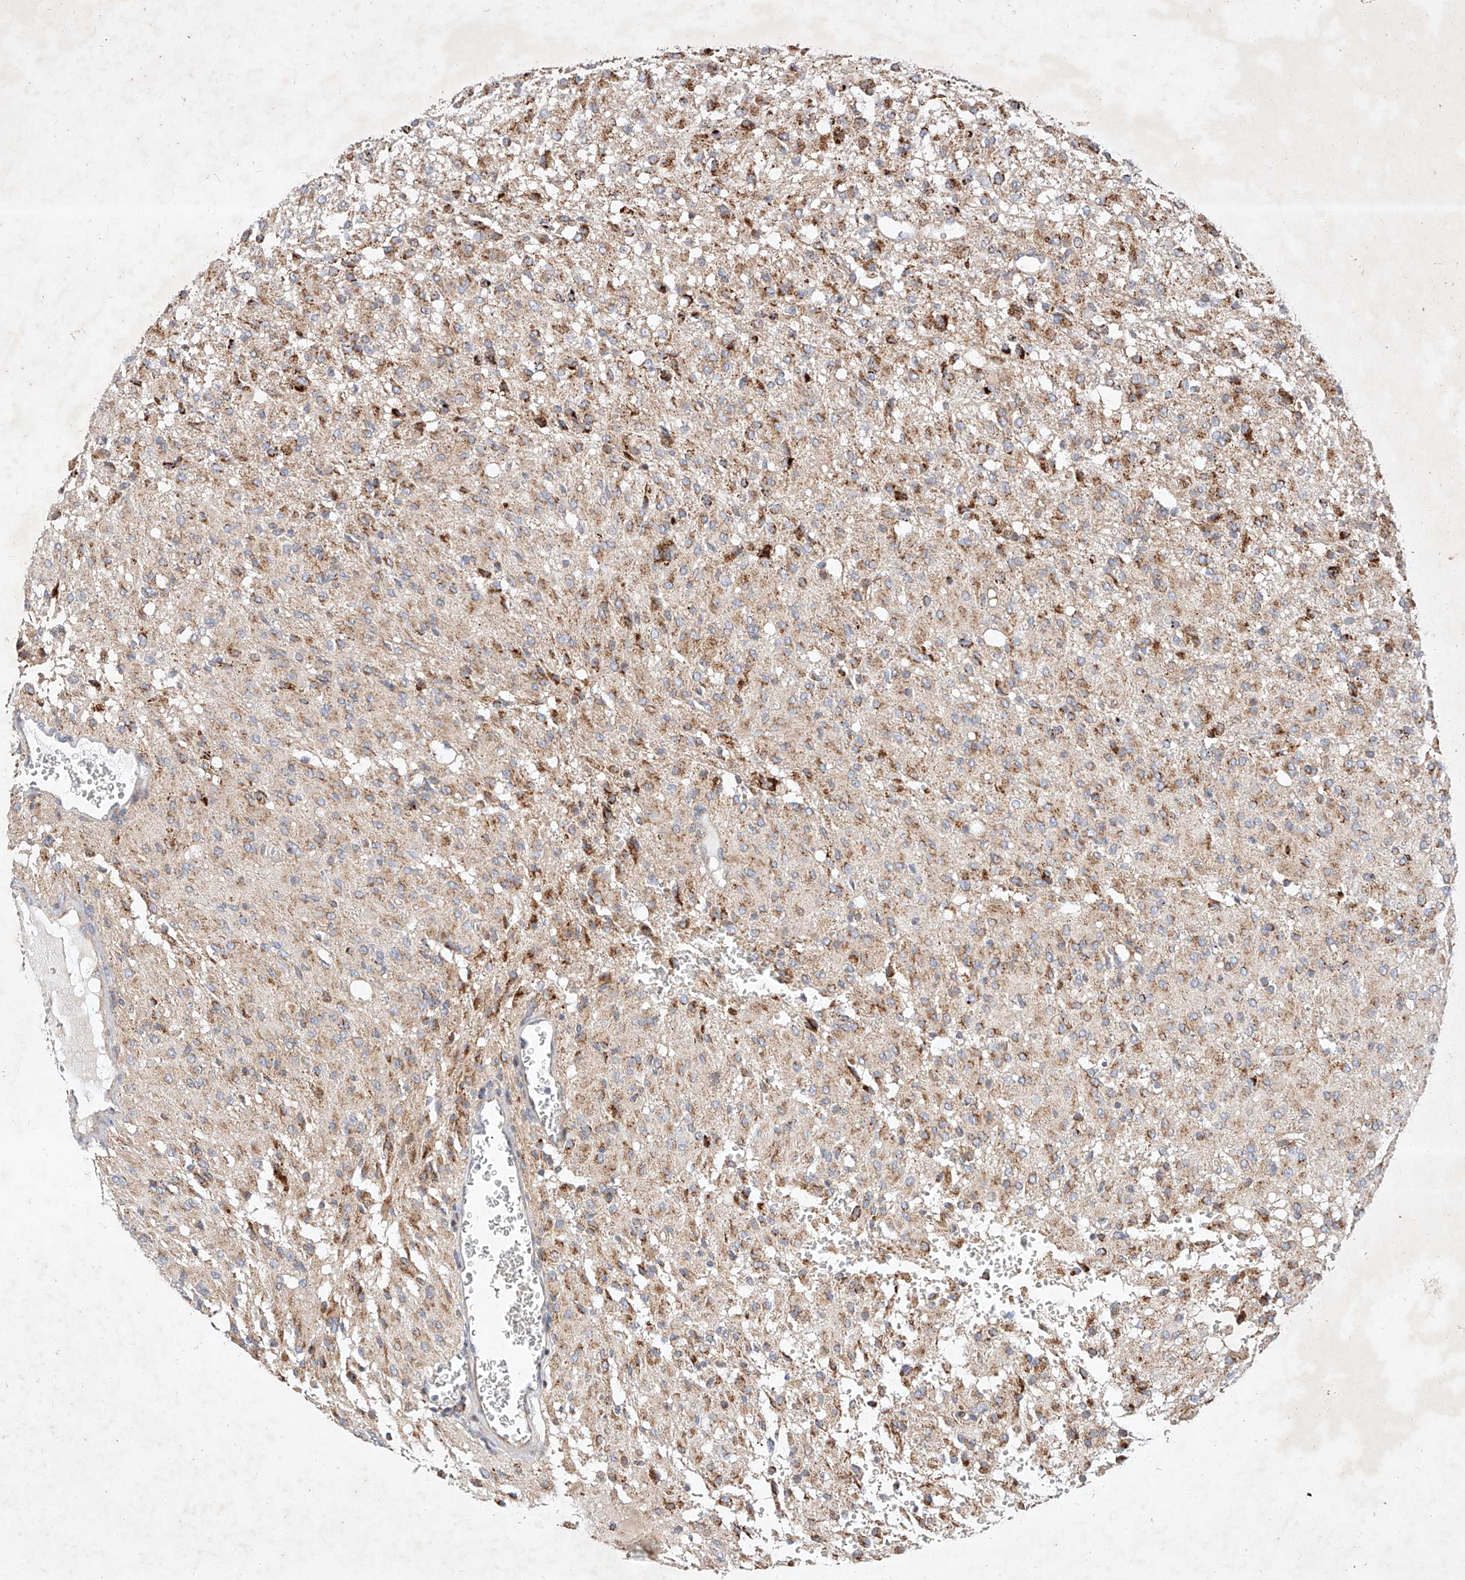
{"staining": {"intensity": "weak", "quantity": "25%-75%", "location": "cytoplasmic/membranous"}, "tissue": "glioma", "cell_type": "Tumor cells", "image_type": "cancer", "snomed": [{"axis": "morphology", "description": "Glioma, malignant, High grade"}, {"axis": "topography", "description": "Brain"}], "caption": "A brown stain highlights weak cytoplasmic/membranous expression of a protein in human glioma tumor cells.", "gene": "OSGEPL1", "patient": {"sex": "female", "age": 59}}